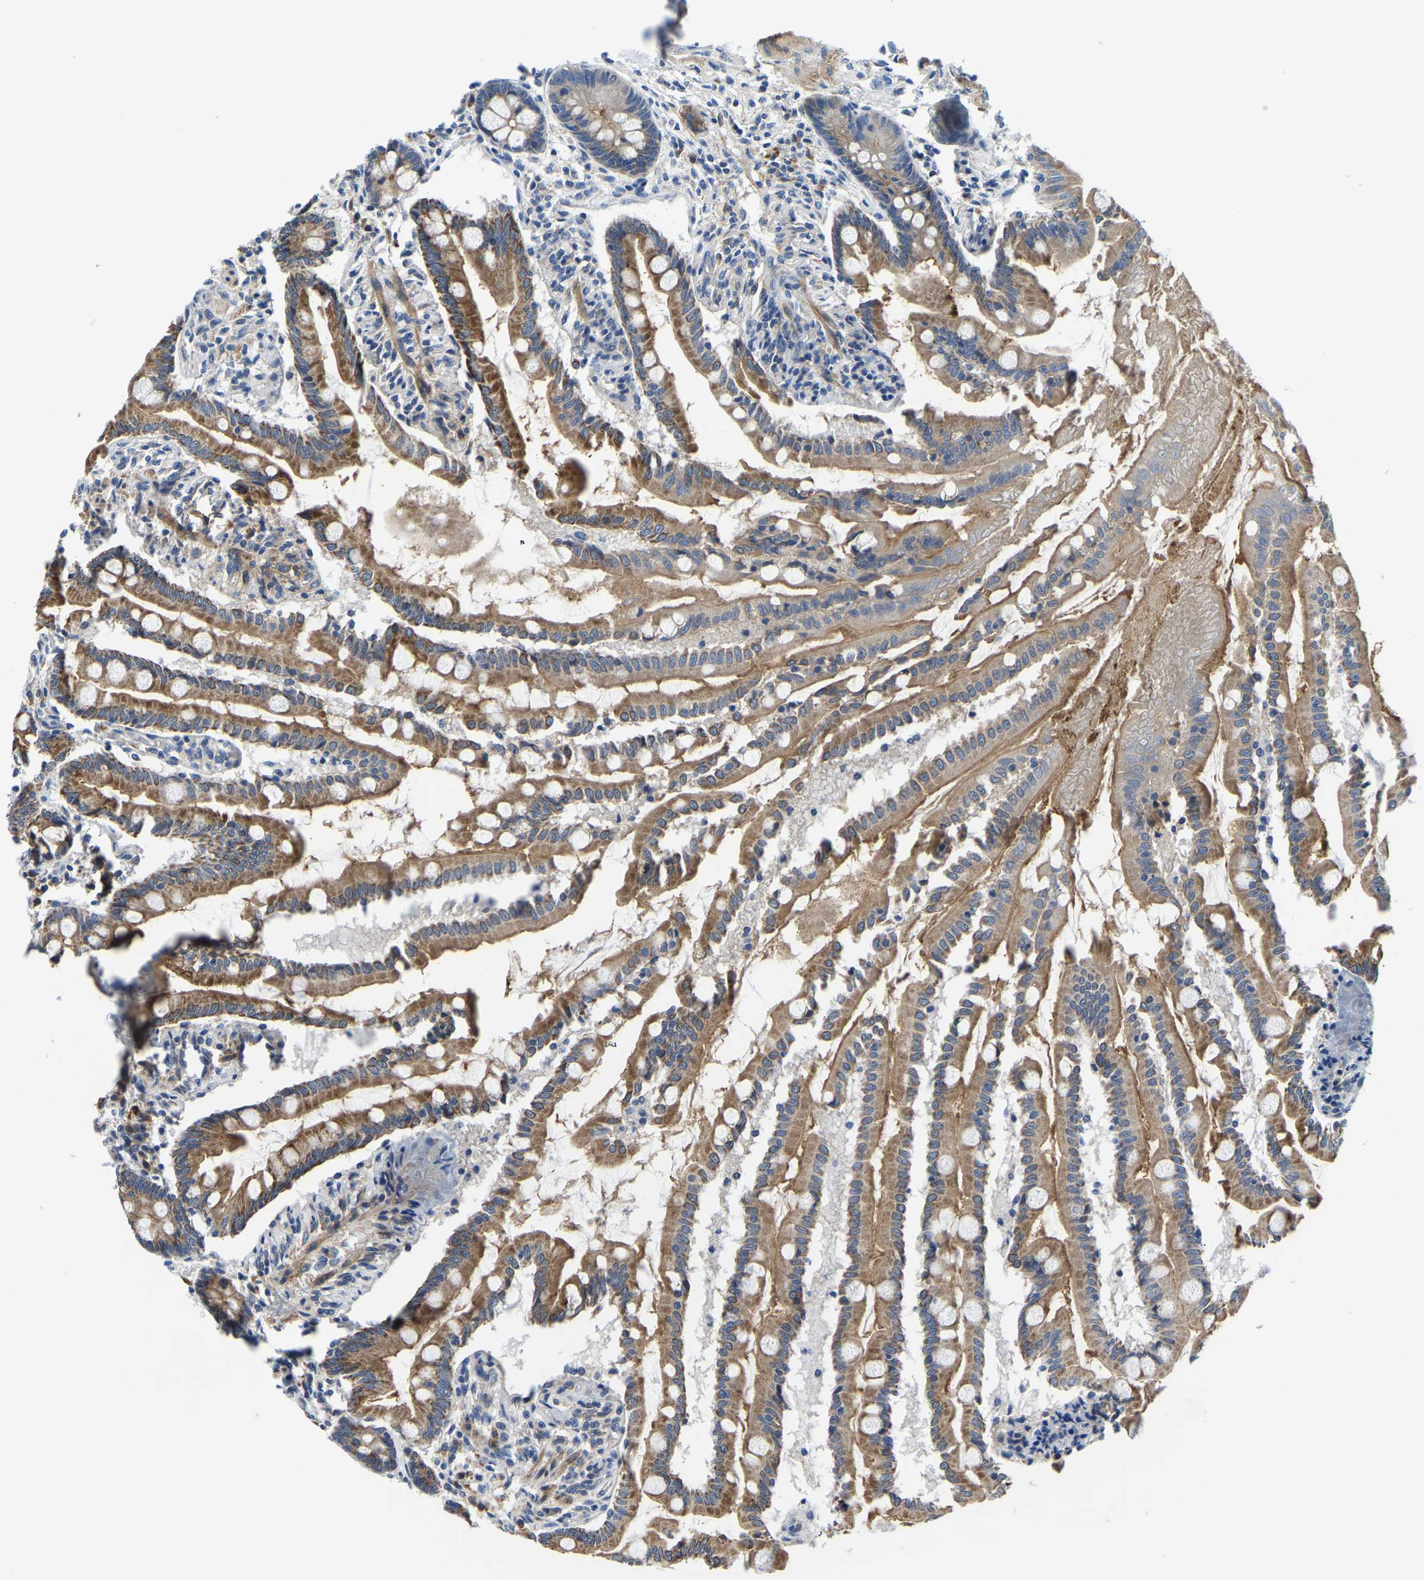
{"staining": {"intensity": "moderate", "quantity": ">75%", "location": "cytoplasmic/membranous"}, "tissue": "small intestine", "cell_type": "Glandular cells", "image_type": "normal", "snomed": [{"axis": "morphology", "description": "Normal tissue, NOS"}, {"axis": "topography", "description": "Small intestine"}], "caption": "About >75% of glandular cells in normal small intestine exhibit moderate cytoplasmic/membranous protein positivity as visualized by brown immunohistochemical staining.", "gene": "LIAS", "patient": {"sex": "female", "age": 56}}